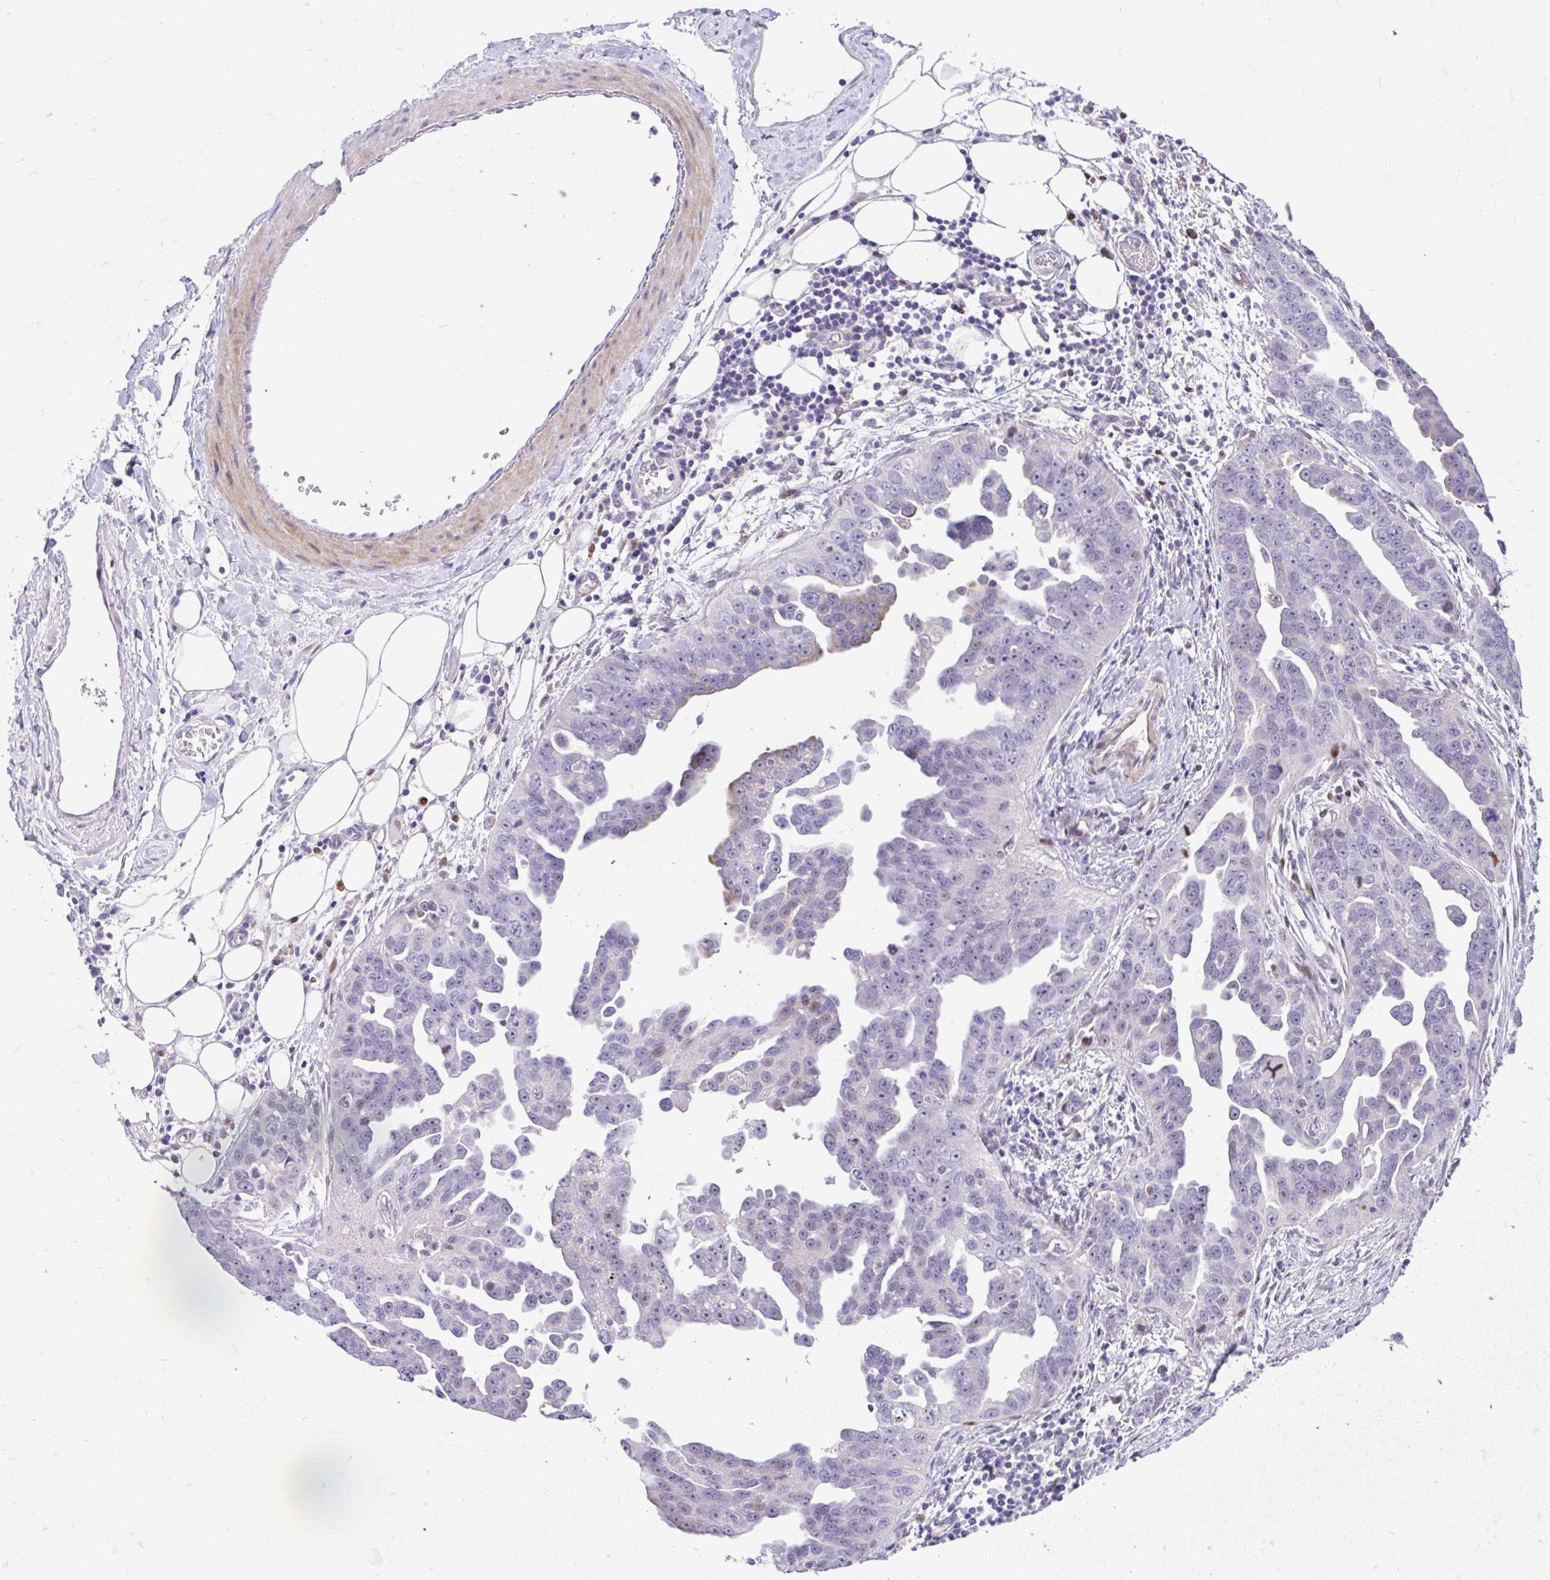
{"staining": {"intensity": "weak", "quantity": "<25%", "location": "cytoplasmic/membranous"}, "tissue": "ovarian cancer", "cell_type": "Tumor cells", "image_type": "cancer", "snomed": [{"axis": "morphology", "description": "Cystadenocarcinoma, serous, NOS"}, {"axis": "topography", "description": "Ovary"}], "caption": "A high-resolution image shows immunohistochemistry staining of ovarian cancer (serous cystadenocarcinoma), which shows no significant expression in tumor cells.", "gene": "NHLH2", "patient": {"sex": "female", "age": 75}}